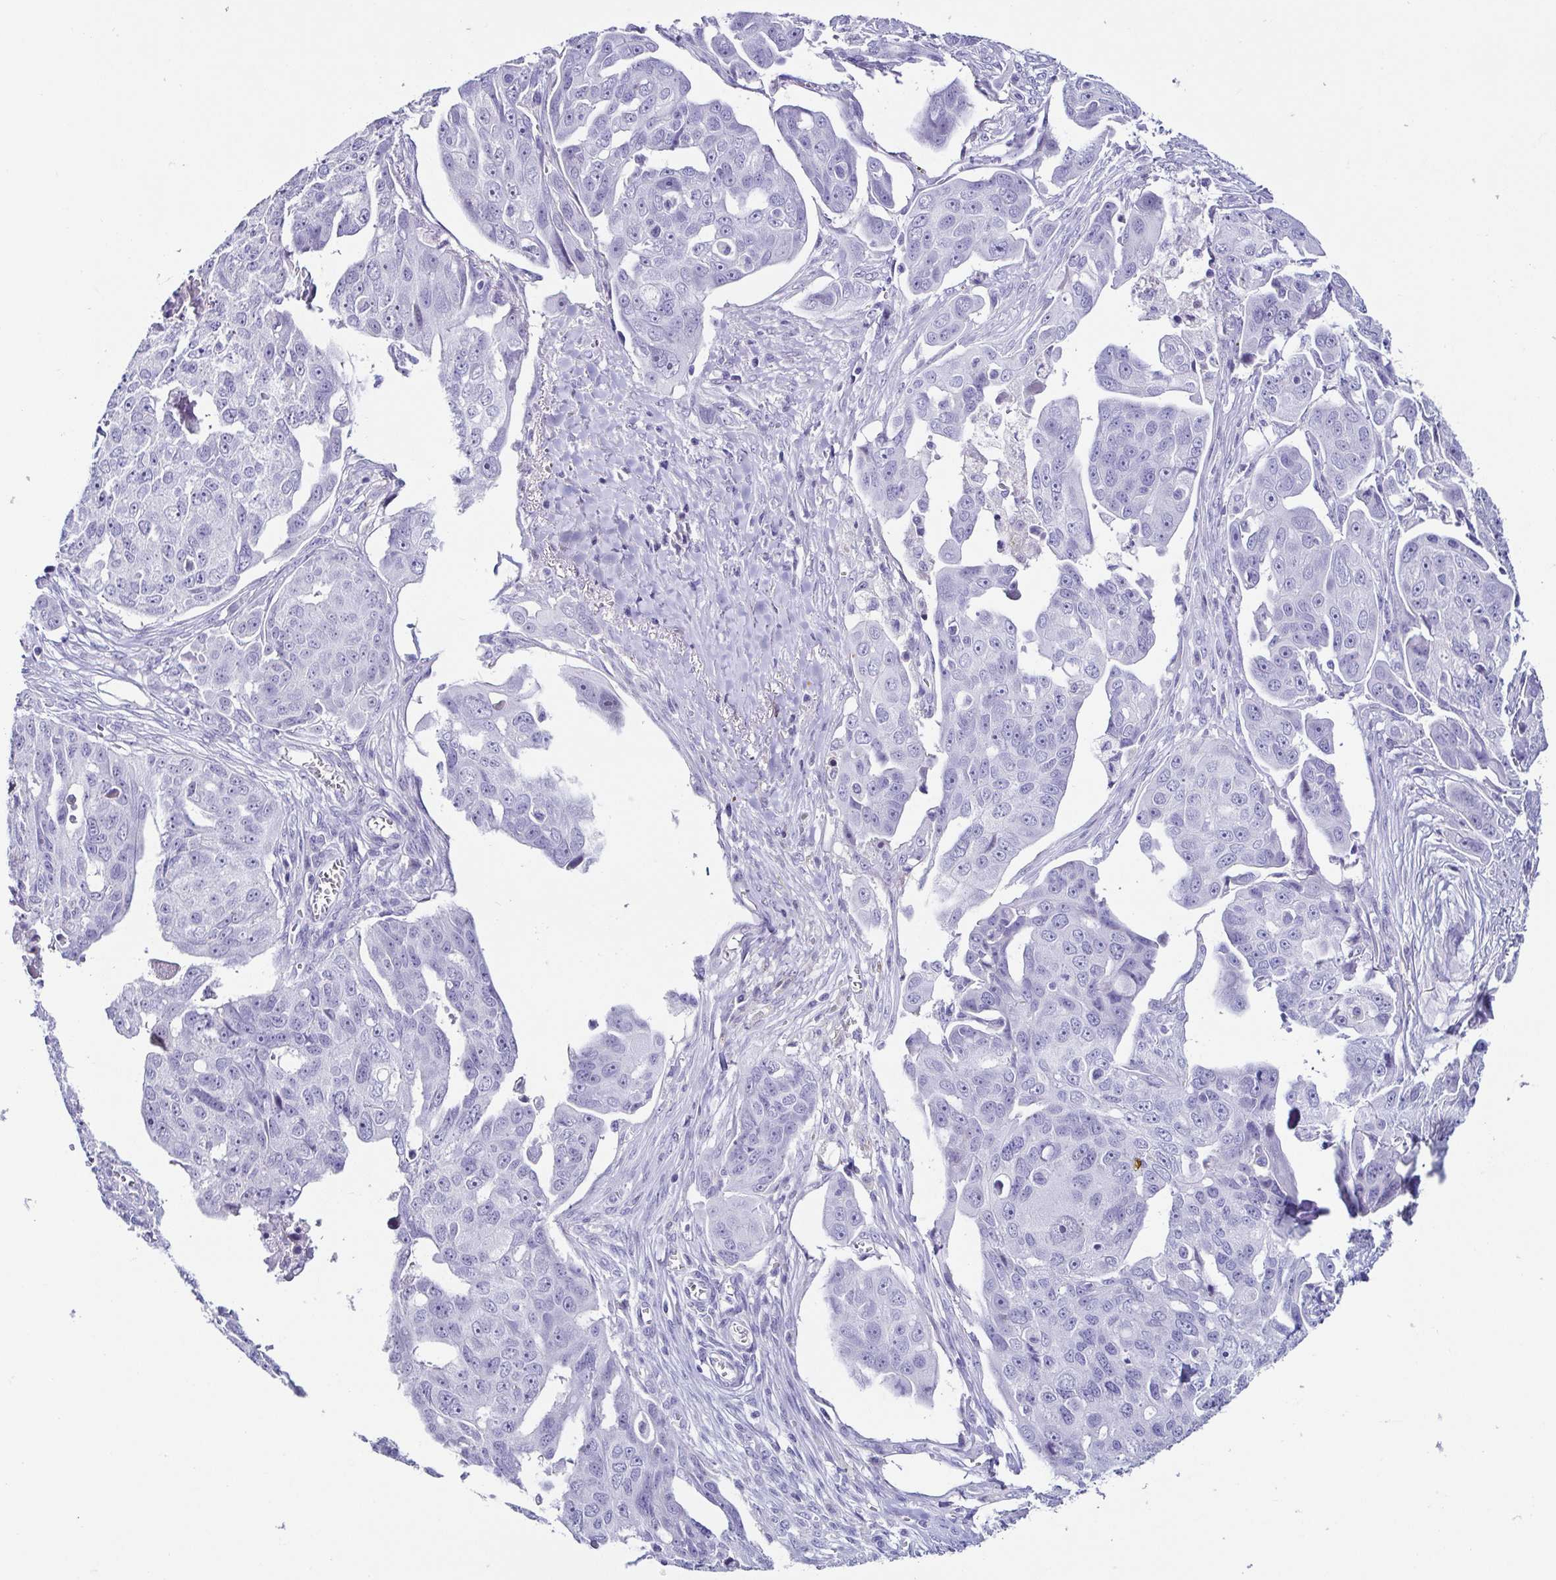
{"staining": {"intensity": "negative", "quantity": "none", "location": "none"}, "tissue": "ovarian cancer", "cell_type": "Tumor cells", "image_type": "cancer", "snomed": [{"axis": "morphology", "description": "Carcinoma, endometroid"}, {"axis": "topography", "description": "Ovary"}], "caption": "Endometroid carcinoma (ovarian) was stained to show a protein in brown. There is no significant staining in tumor cells.", "gene": "TNNT2", "patient": {"sex": "female", "age": 70}}